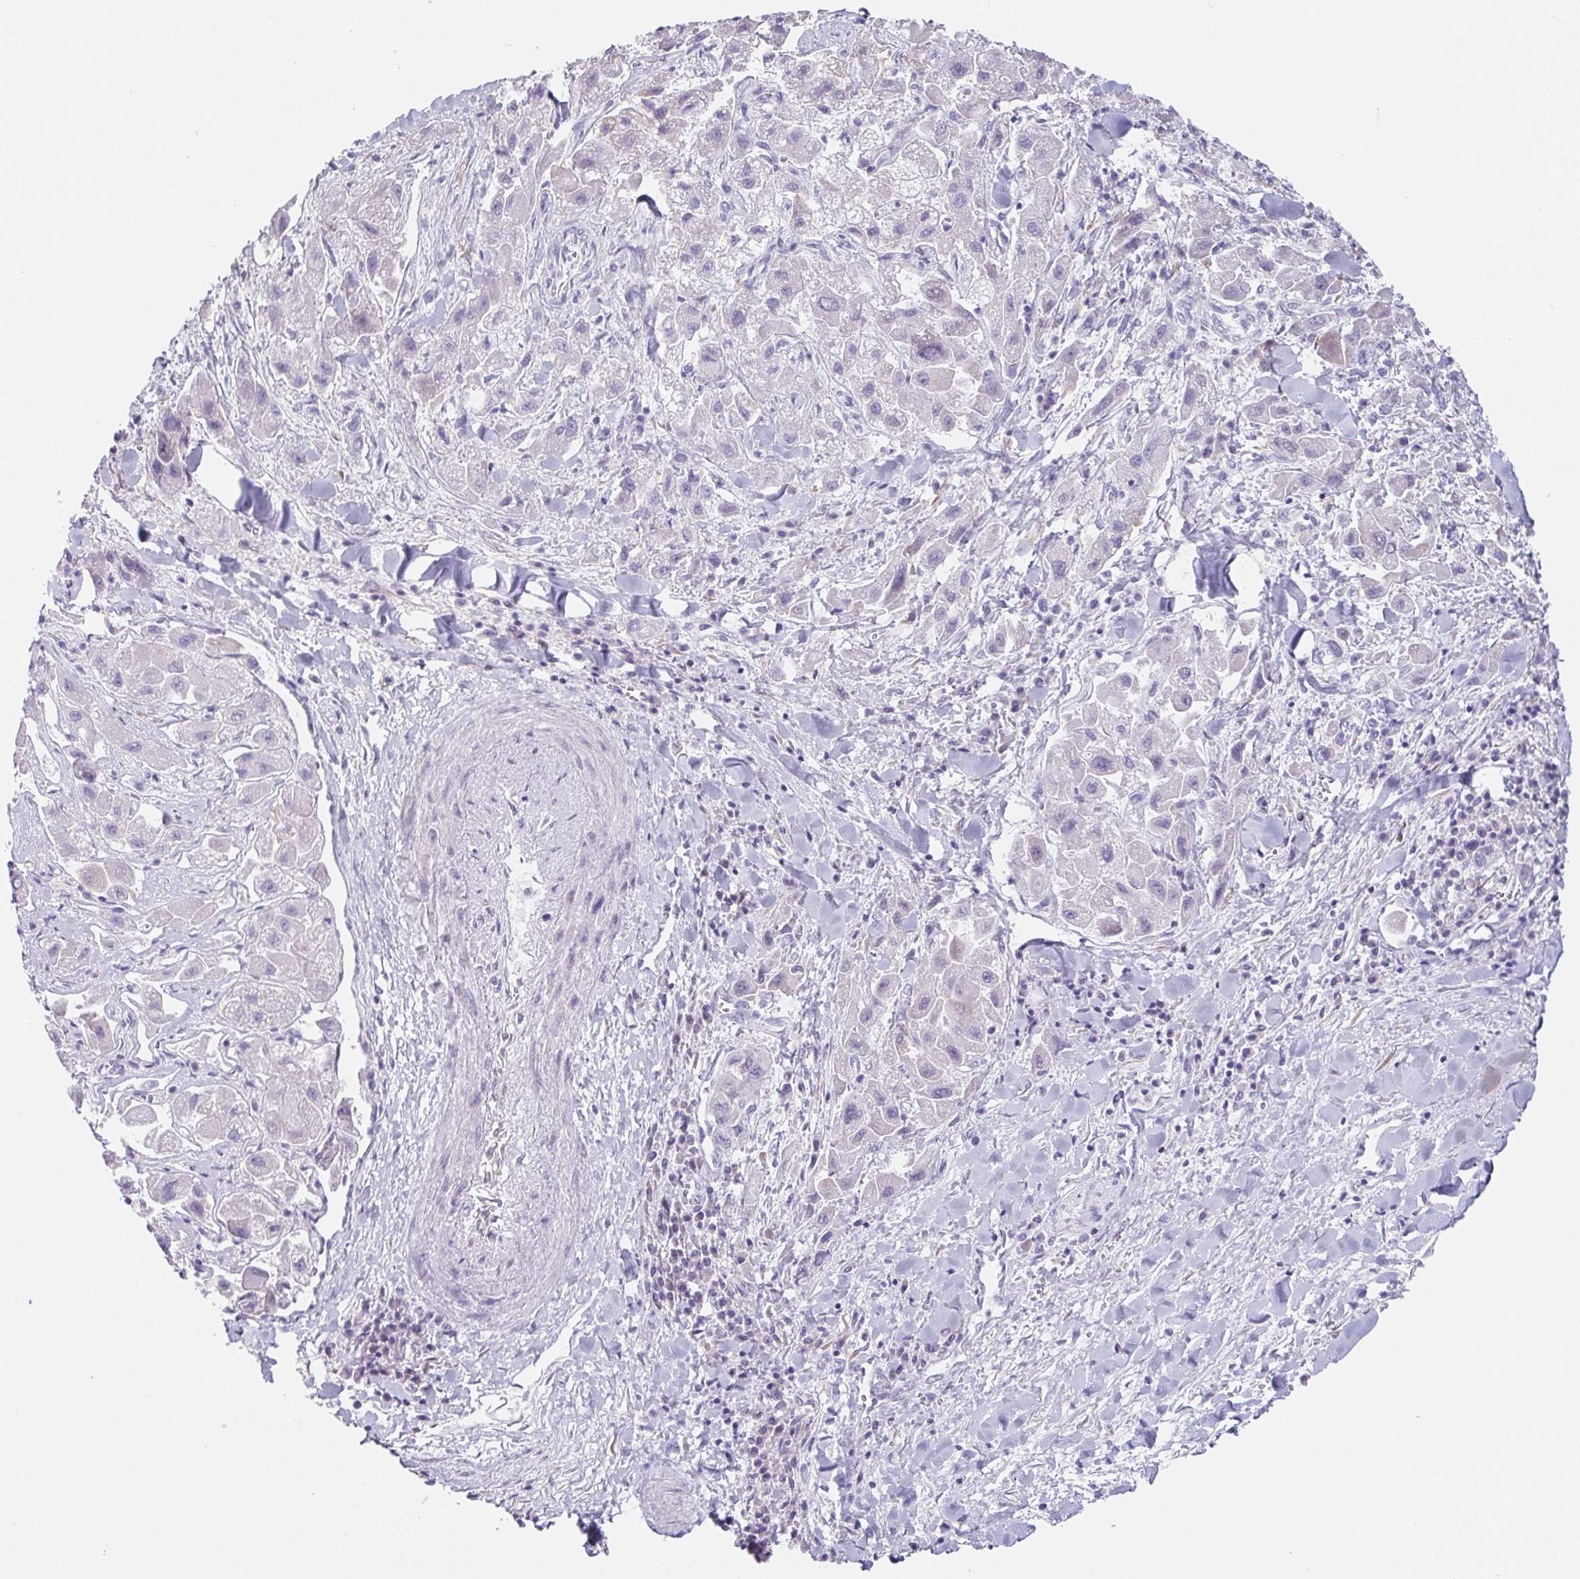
{"staining": {"intensity": "negative", "quantity": "none", "location": "none"}, "tissue": "liver cancer", "cell_type": "Tumor cells", "image_type": "cancer", "snomed": [{"axis": "morphology", "description": "Carcinoma, Hepatocellular, NOS"}, {"axis": "topography", "description": "Liver"}], "caption": "IHC histopathology image of neoplastic tissue: liver hepatocellular carcinoma stained with DAB (3,3'-diaminobenzidine) demonstrates no significant protein staining in tumor cells. (Brightfield microscopy of DAB immunohistochemistry at high magnification).", "gene": "HDGFL1", "patient": {"sex": "male", "age": 24}}